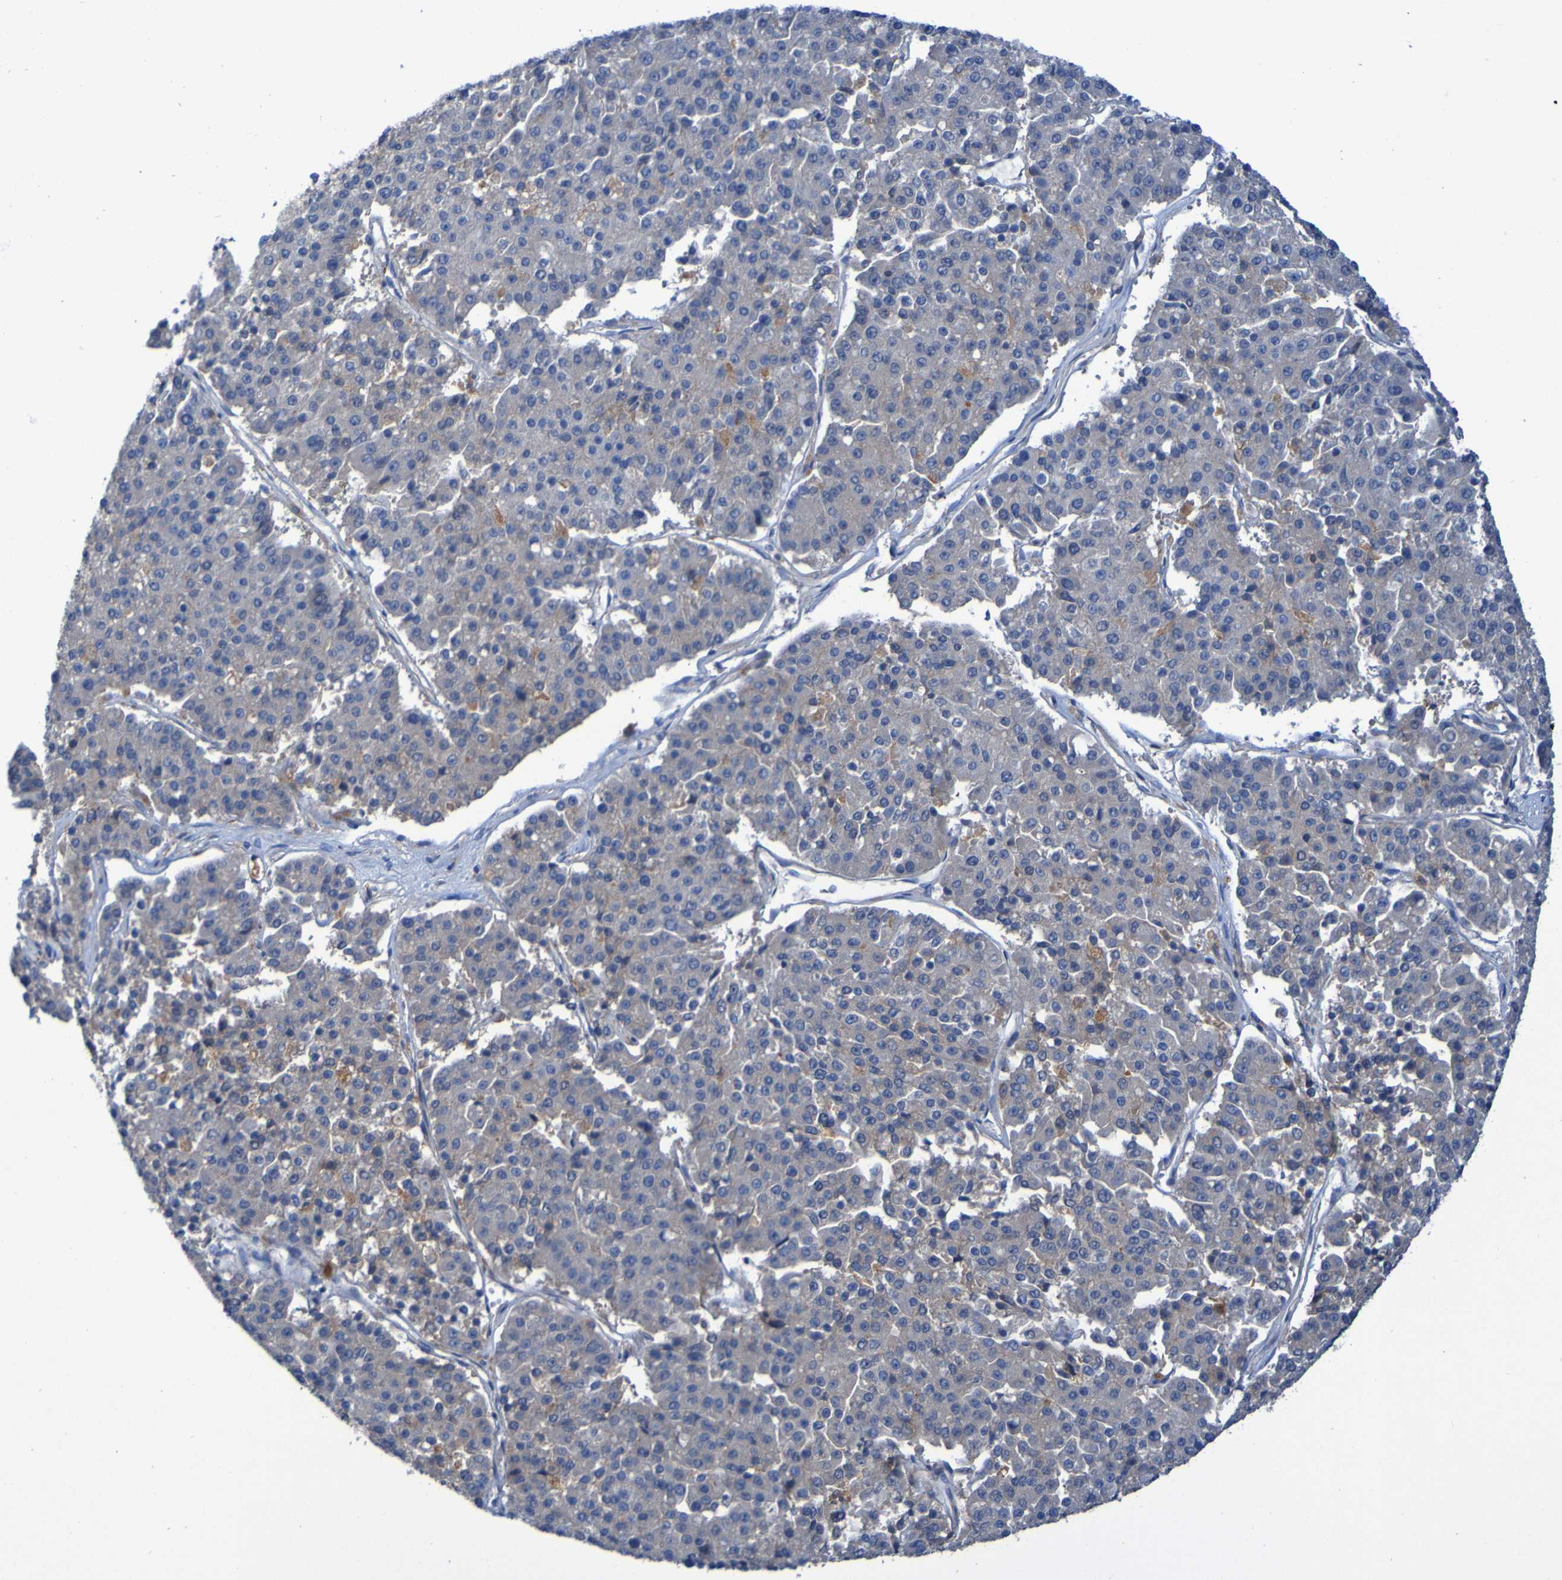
{"staining": {"intensity": "moderate", "quantity": "<25%", "location": "cytoplasmic/membranous"}, "tissue": "pancreatic cancer", "cell_type": "Tumor cells", "image_type": "cancer", "snomed": [{"axis": "morphology", "description": "Adenocarcinoma, NOS"}, {"axis": "topography", "description": "Pancreas"}], "caption": "A brown stain highlights moderate cytoplasmic/membranous positivity of a protein in adenocarcinoma (pancreatic) tumor cells. The protein is shown in brown color, while the nuclei are stained blue.", "gene": "ARHGEF16", "patient": {"sex": "male", "age": 50}}